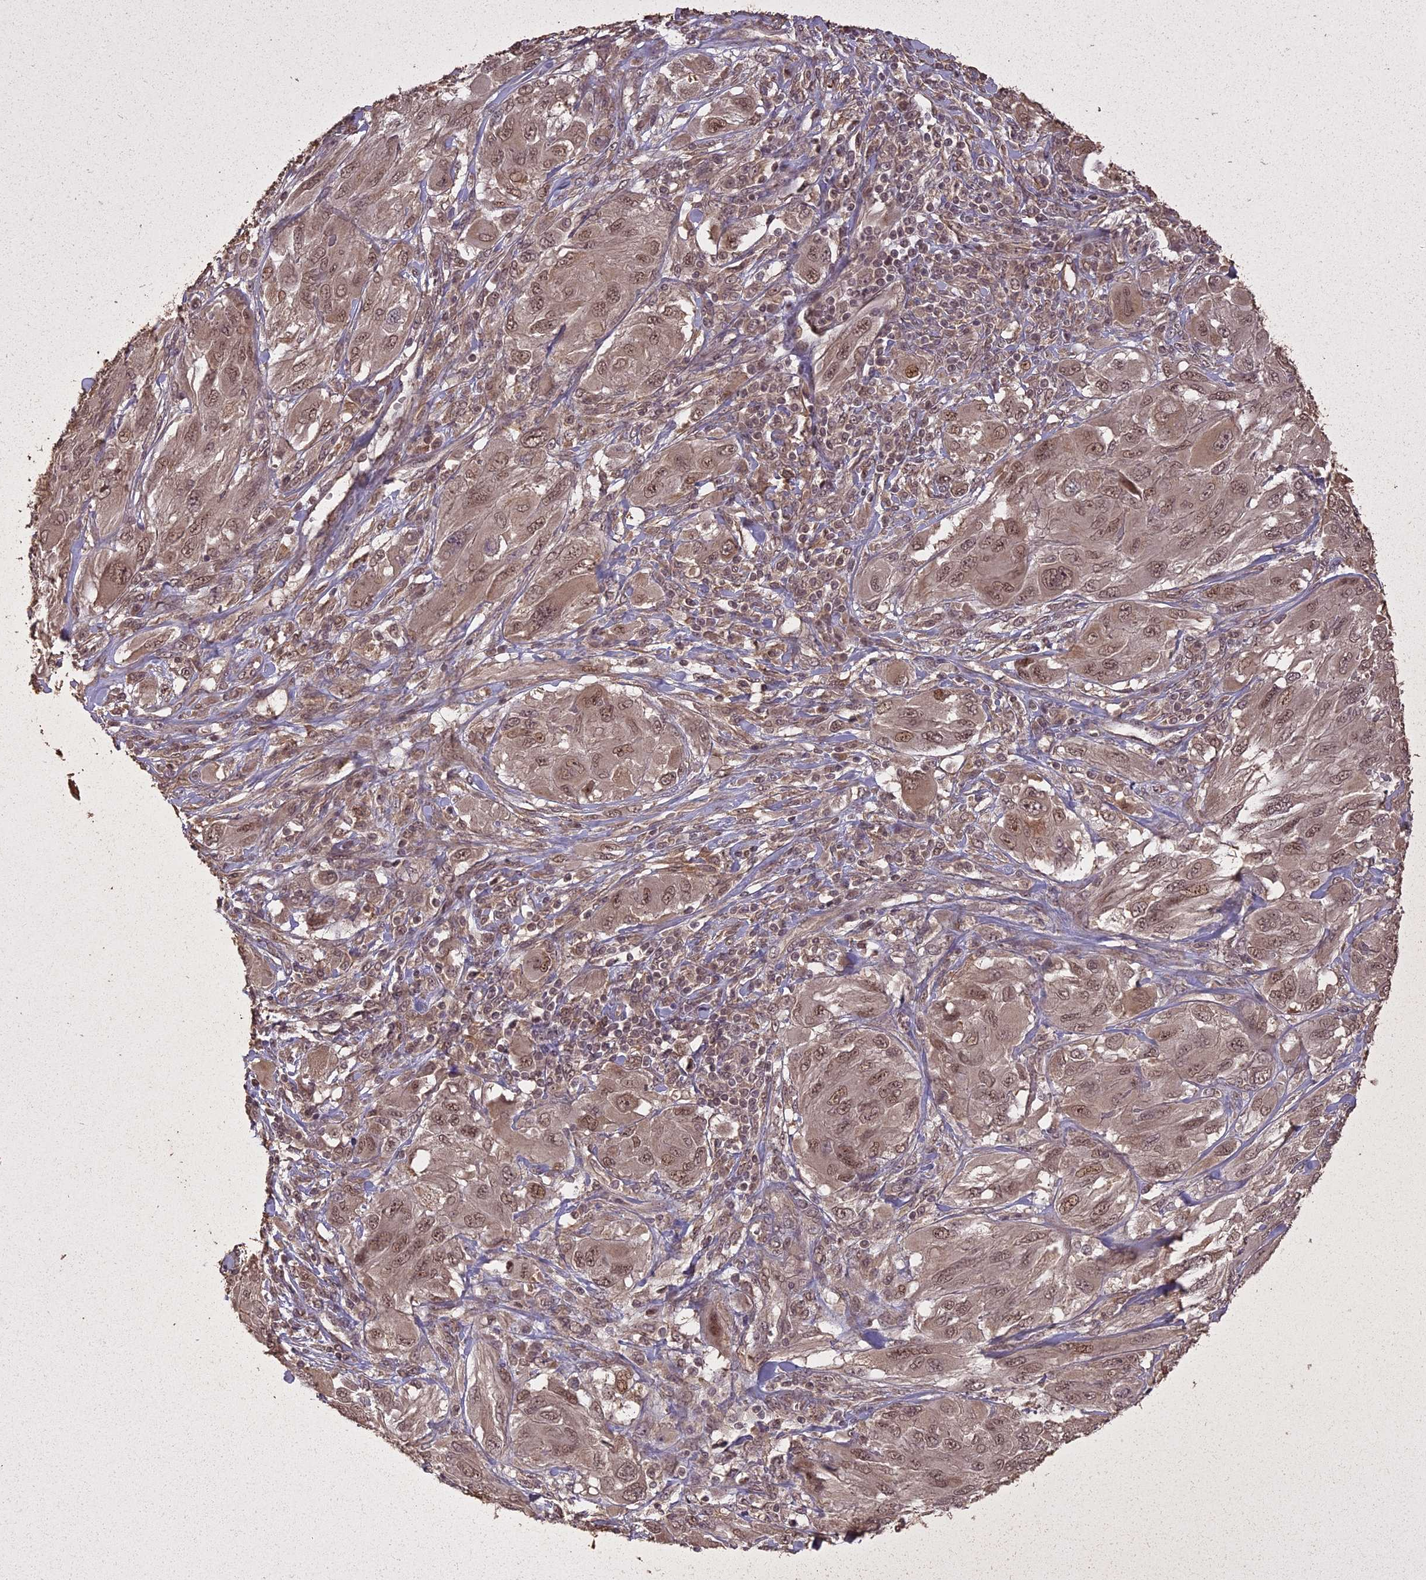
{"staining": {"intensity": "moderate", "quantity": ">75%", "location": "nuclear"}, "tissue": "melanoma", "cell_type": "Tumor cells", "image_type": "cancer", "snomed": [{"axis": "morphology", "description": "Malignant melanoma, NOS"}, {"axis": "topography", "description": "Skin"}], "caption": "The immunohistochemical stain labels moderate nuclear staining in tumor cells of malignant melanoma tissue. Immunohistochemistry stains the protein in brown and the nuclei are stained blue.", "gene": "LIN37", "patient": {"sex": "female", "age": 91}}